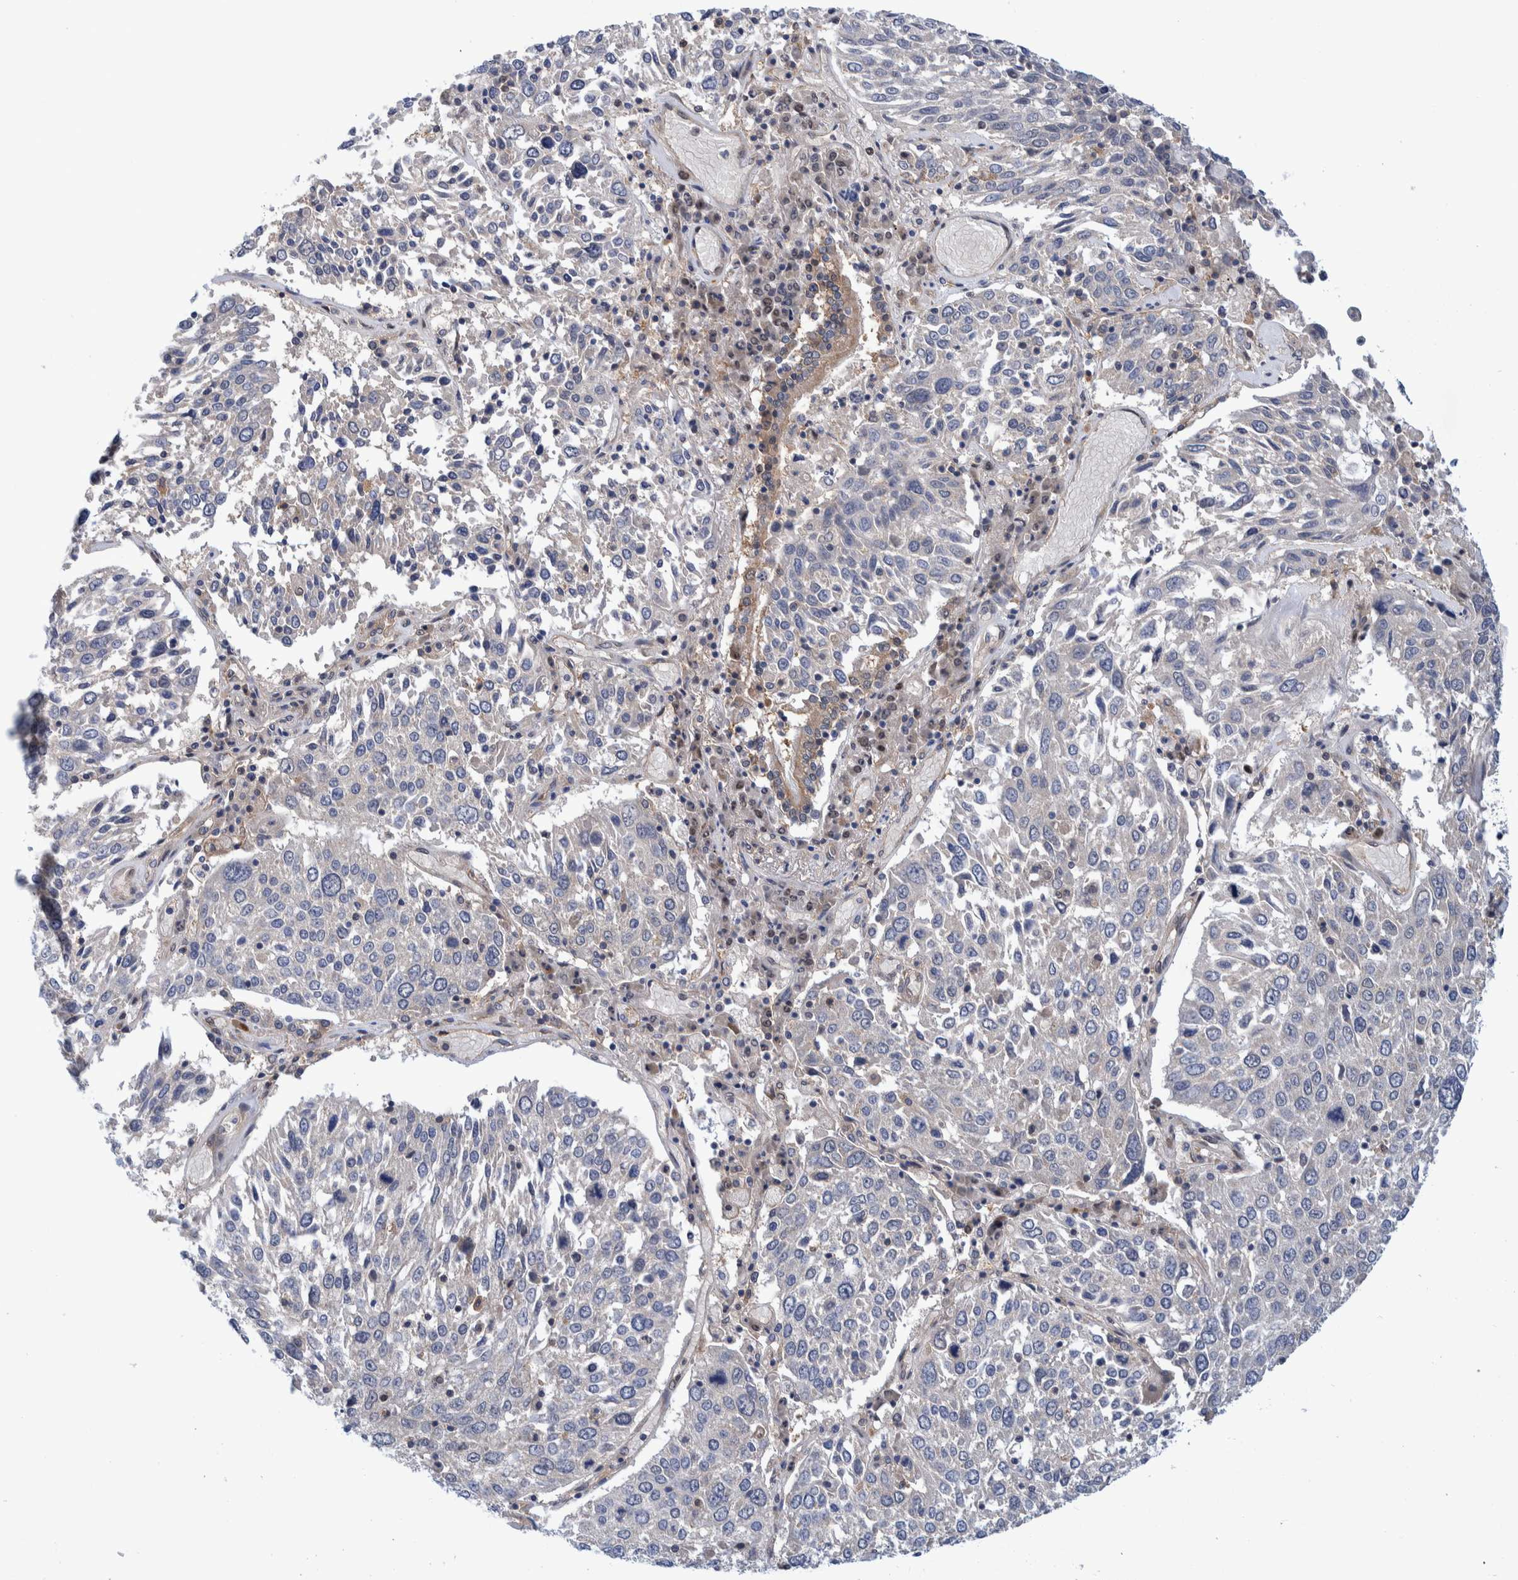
{"staining": {"intensity": "negative", "quantity": "none", "location": "none"}, "tissue": "lung cancer", "cell_type": "Tumor cells", "image_type": "cancer", "snomed": [{"axis": "morphology", "description": "Squamous cell carcinoma, NOS"}, {"axis": "topography", "description": "Lung"}], "caption": "Immunohistochemistry photomicrograph of lung cancer stained for a protein (brown), which exhibits no staining in tumor cells. (DAB IHC, high magnification).", "gene": "PFAS", "patient": {"sex": "male", "age": 65}}